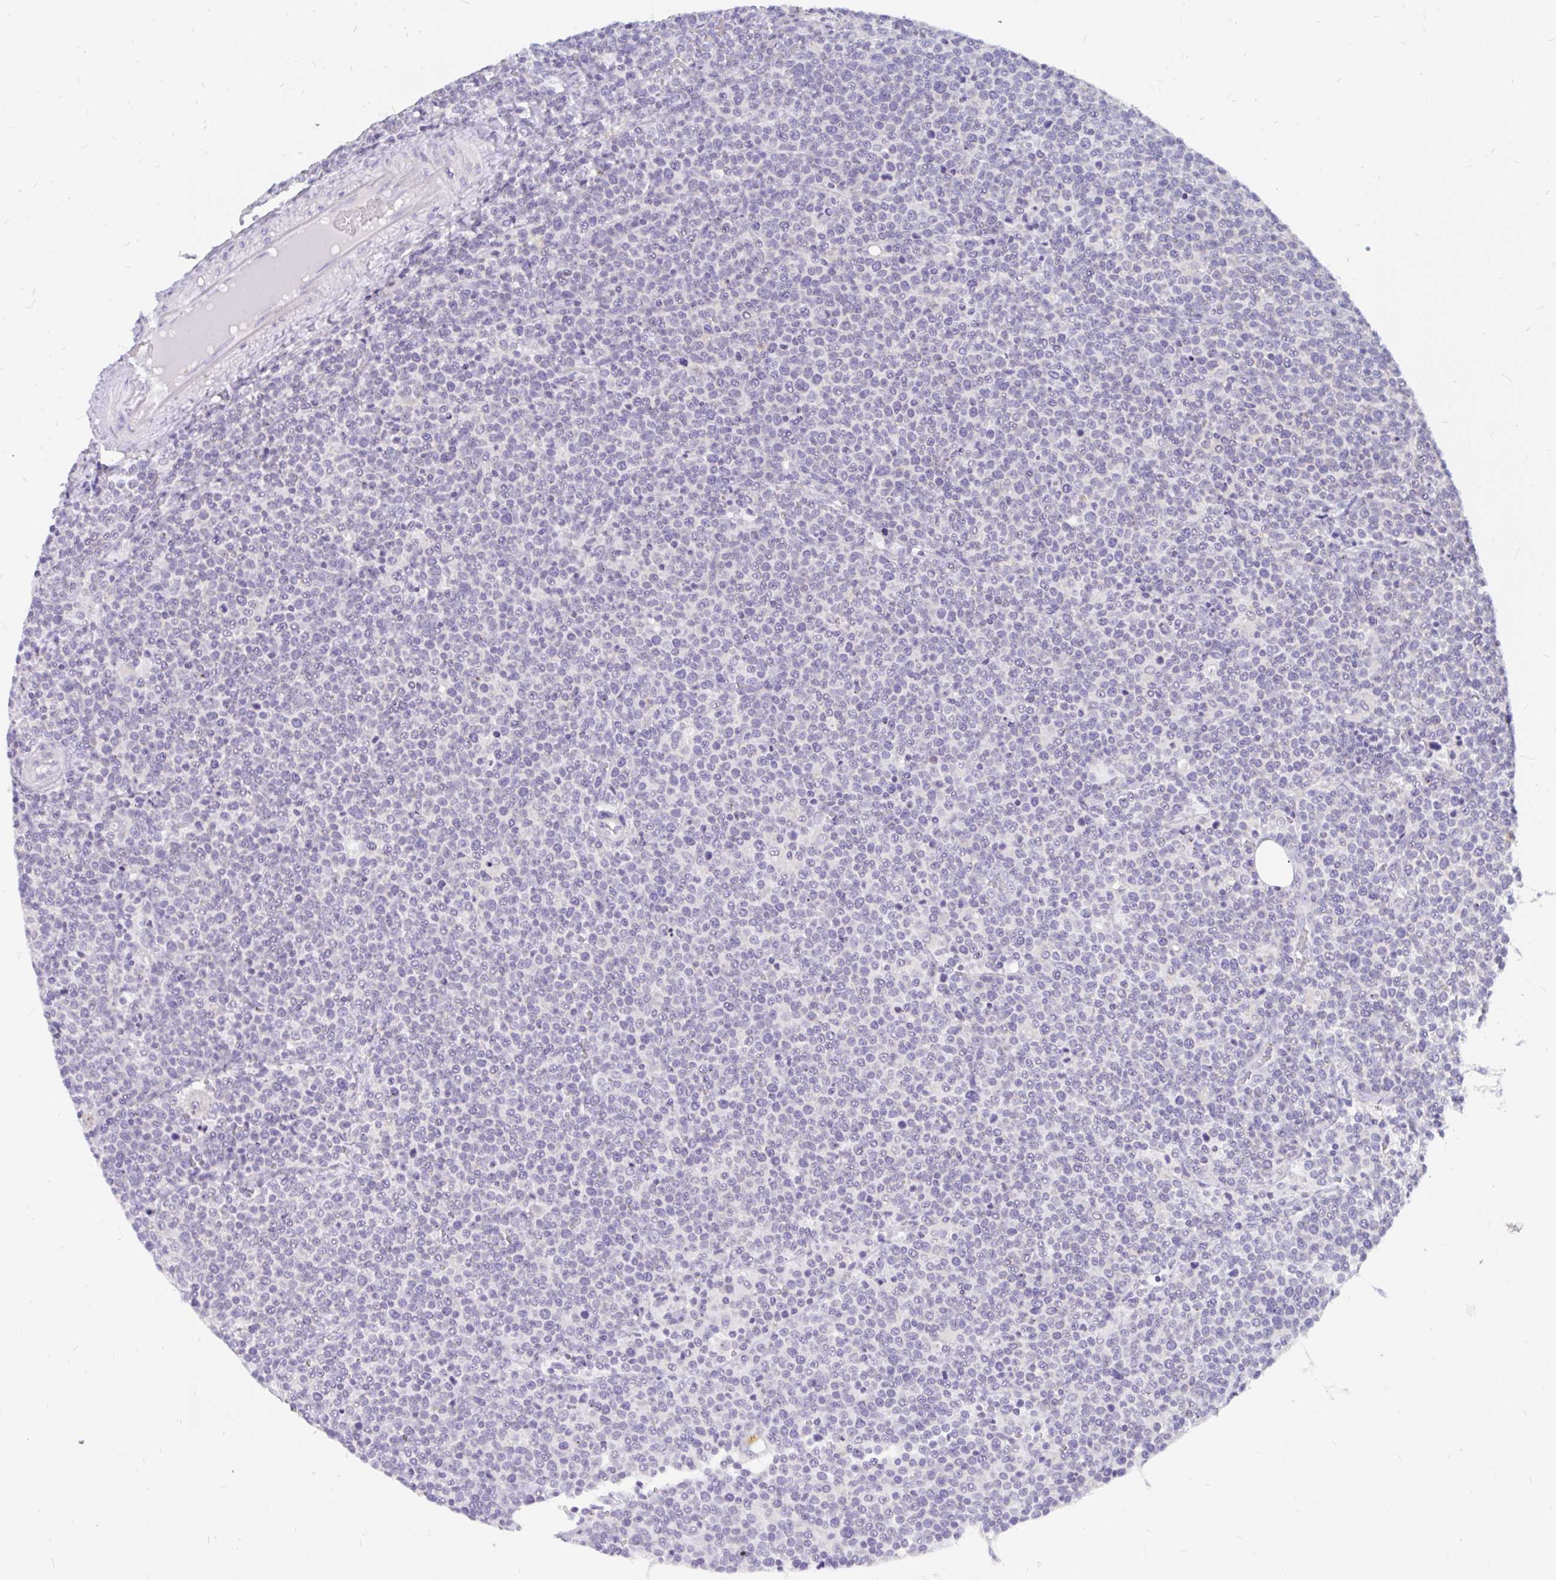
{"staining": {"intensity": "negative", "quantity": "none", "location": "none"}, "tissue": "lymphoma", "cell_type": "Tumor cells", "image_type": "cancer", "snomed": [{"axis": "morphology", "description": "Malignant lymphoma, non-Hodgkin's type, High grade"}, {"axis": "topography", "description": "Lymph node"}], "caption": "Immunohistochemistry micrograph of neoplastic tissue: malignant lymphoma, non-Hodgkin's type (high-grade) stained with DAB (3,3'-diaminobenzidine) shows no significant protein staining in tumor cells.", "gene": "INTS5", "patient": {"sex": "male", "age": 61}}